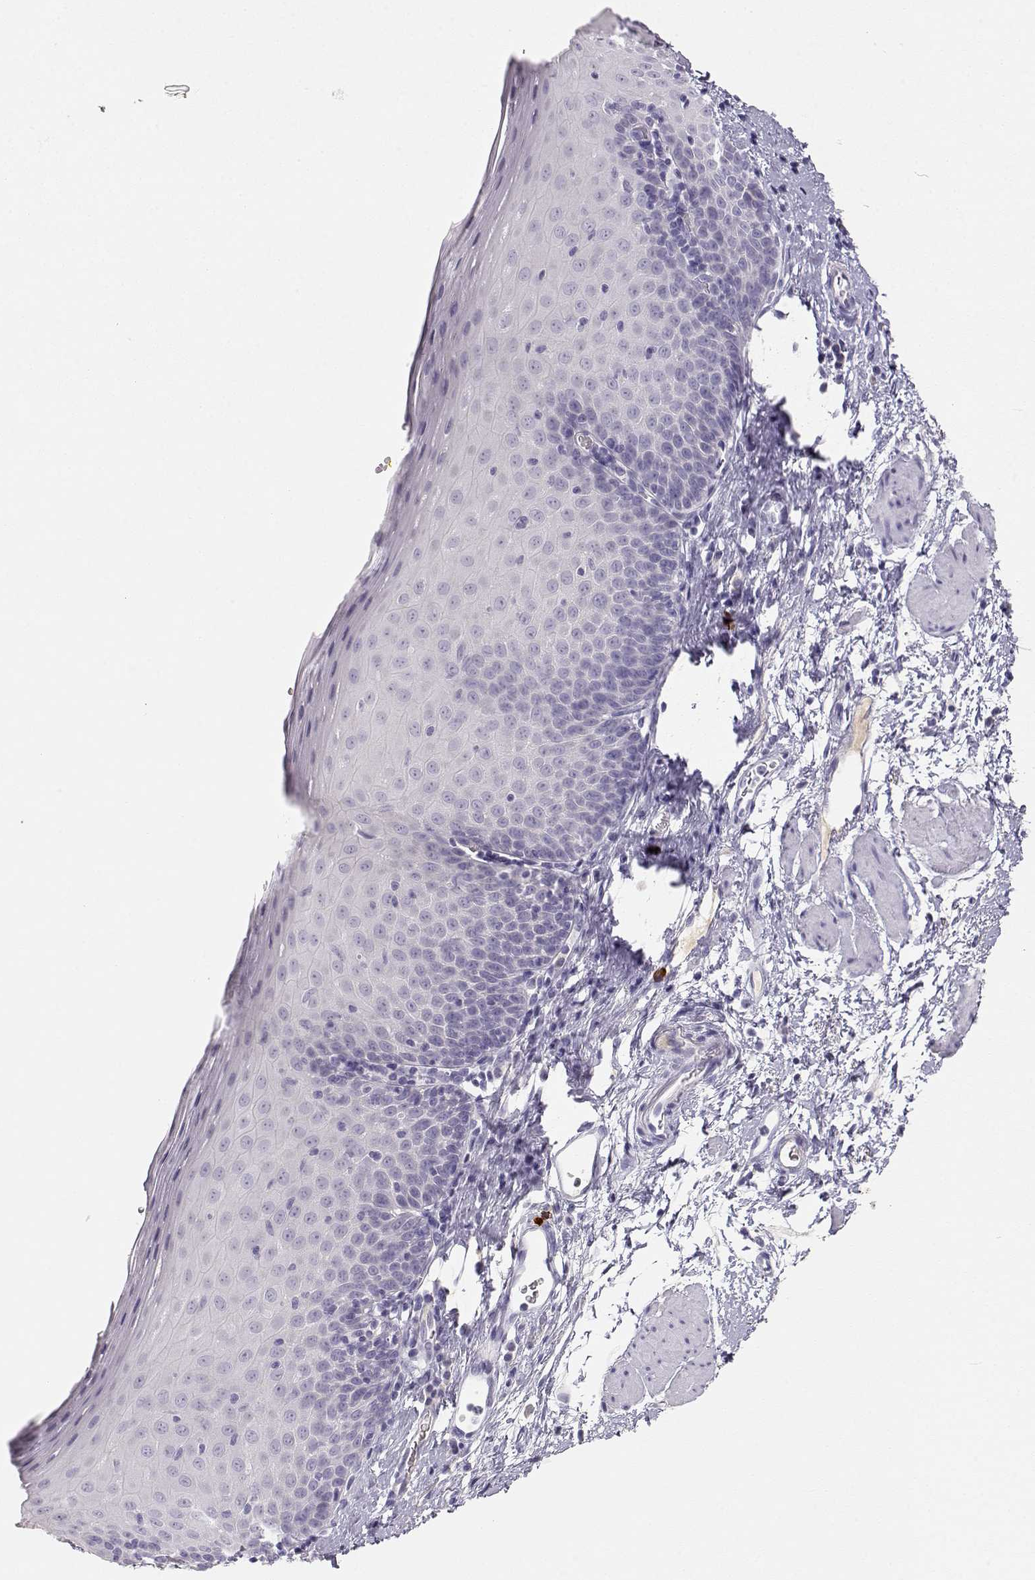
{"staining": {"intensity": "negative", "quantity": "none", "location": "none"}, "tissue": "esophagus", "cell_type": "Squamous epithelial cells", "image_type": "normal", "snomed": [{"axis": "morphology", "description": "Normal tissue, NOS"}, {"axis": "topography", "description": "Esophagus"}], "caption": "IHC histopathology image of unremarkable human esophagus stained for a protein (brown), which demonstrates no positivity in squamous epithelial cells. Brightfield microscopy of IHC stained with DAB (3,3'-diaminobenzidine) (brown) and hematoxylin (blue), captured at high magnification.", "gene": "GPR174", "patient": {"sex": "female", "age": 64}}